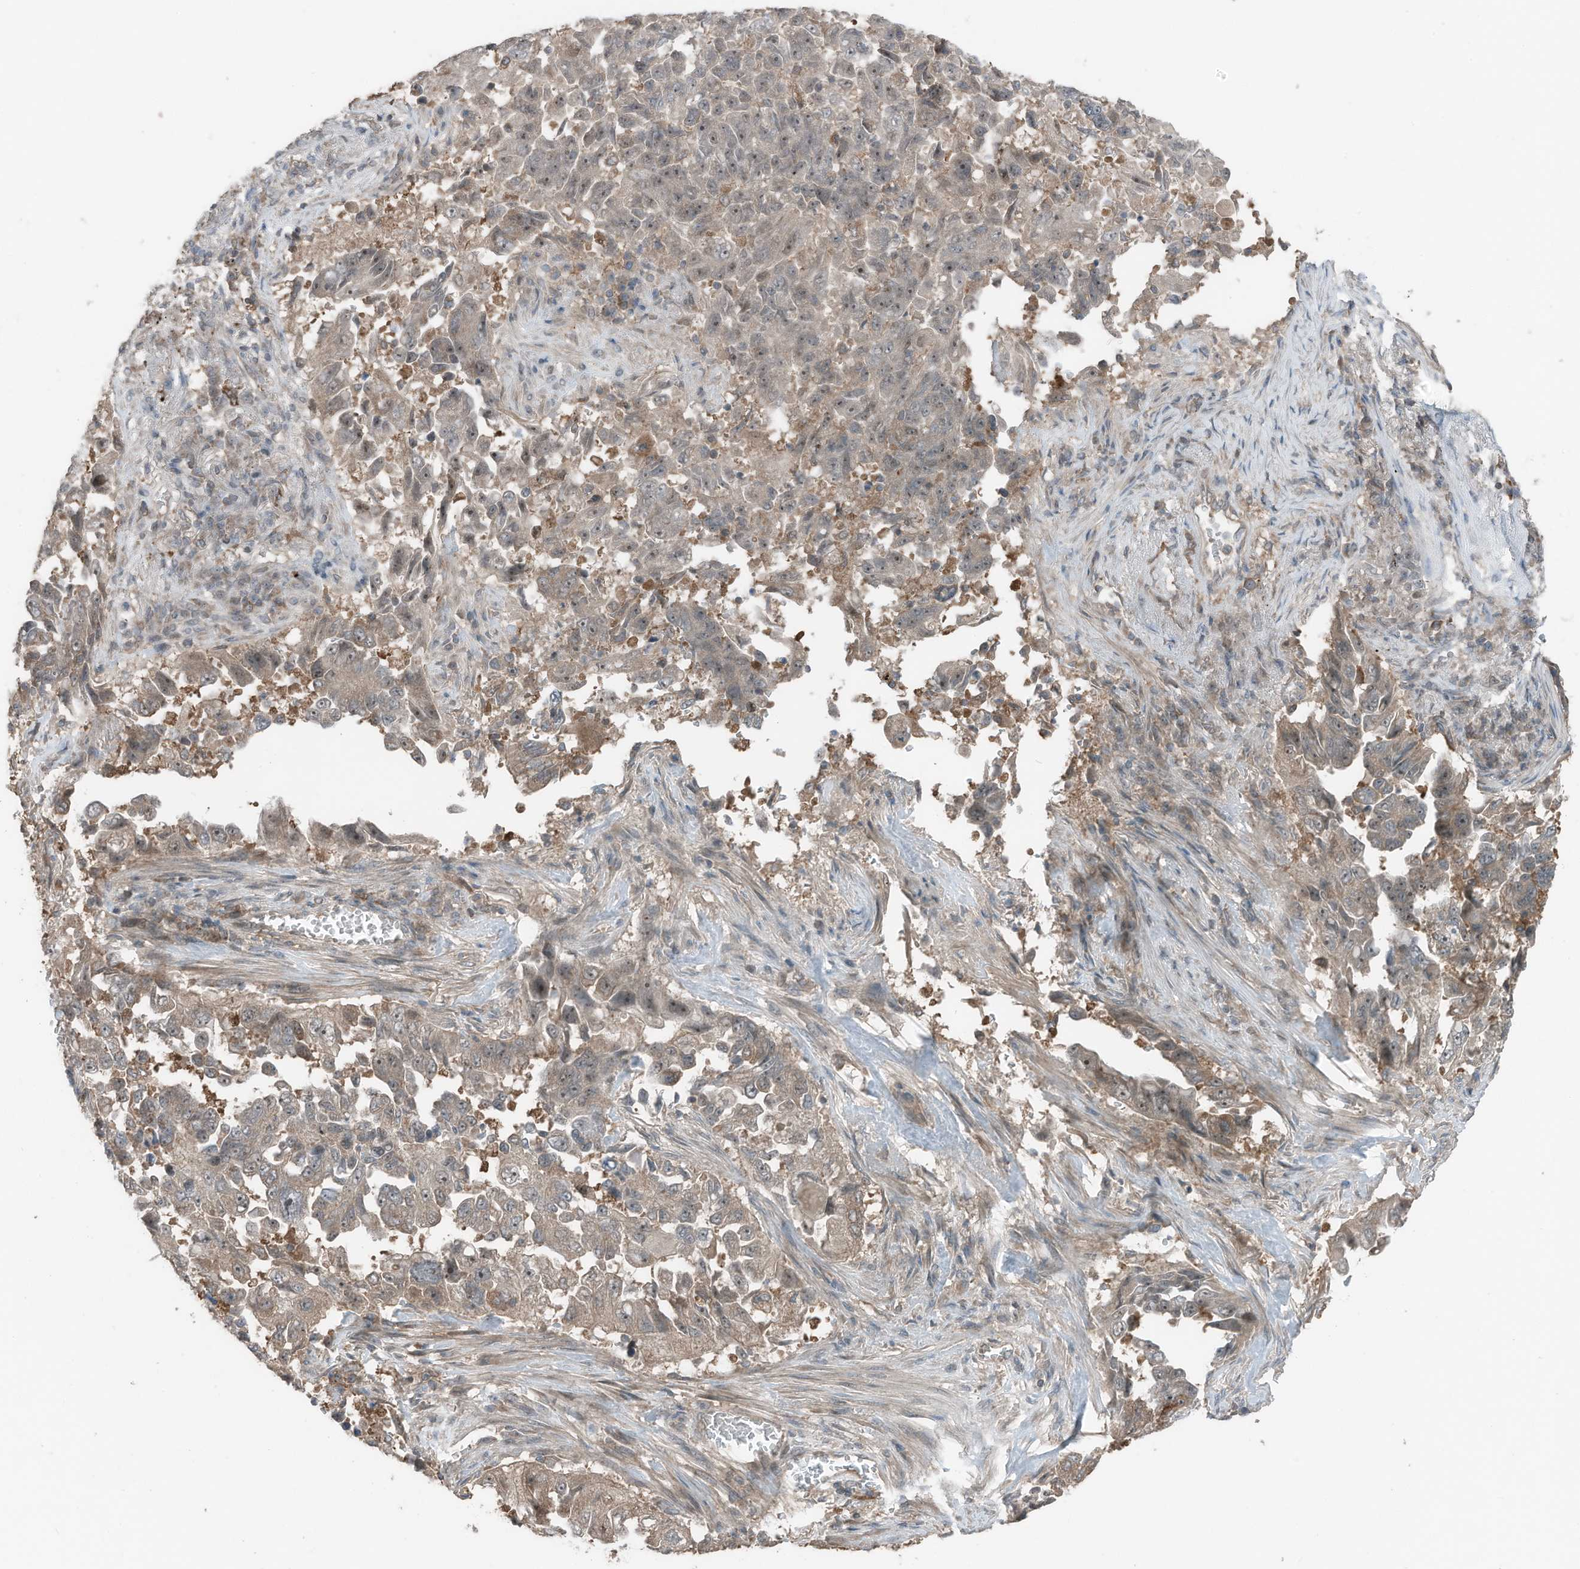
{"staining": {"intensity": "weak", "quantity": ">75%", "location": "cytoplasmic/membranous,nuclear"}, "tissue": "lung cancer", "cell_type": "Tumor cells", "image_type": "cancer", "snomed": [{"axis": "morphology", "description": "Adenocarcinoma, NOS"}, {"axis": "topography", "description": "Lung"}], "caption": "IHC staining of lung cancer, which demonstrates low levels of weak cytoplasmic/membranous and nuclear positivity in about >75% of tumor cells indicating weak cytoplasmic/membranous and nuclear protein staining. The staining was performed using DAB (3,3'-diaminobenzidine) (brown) for protein detection and nuclei were counterstained in hematoxylin (blue).", "gene": "TXNDC9", "patient": {"sex": "female", "age": 51}}